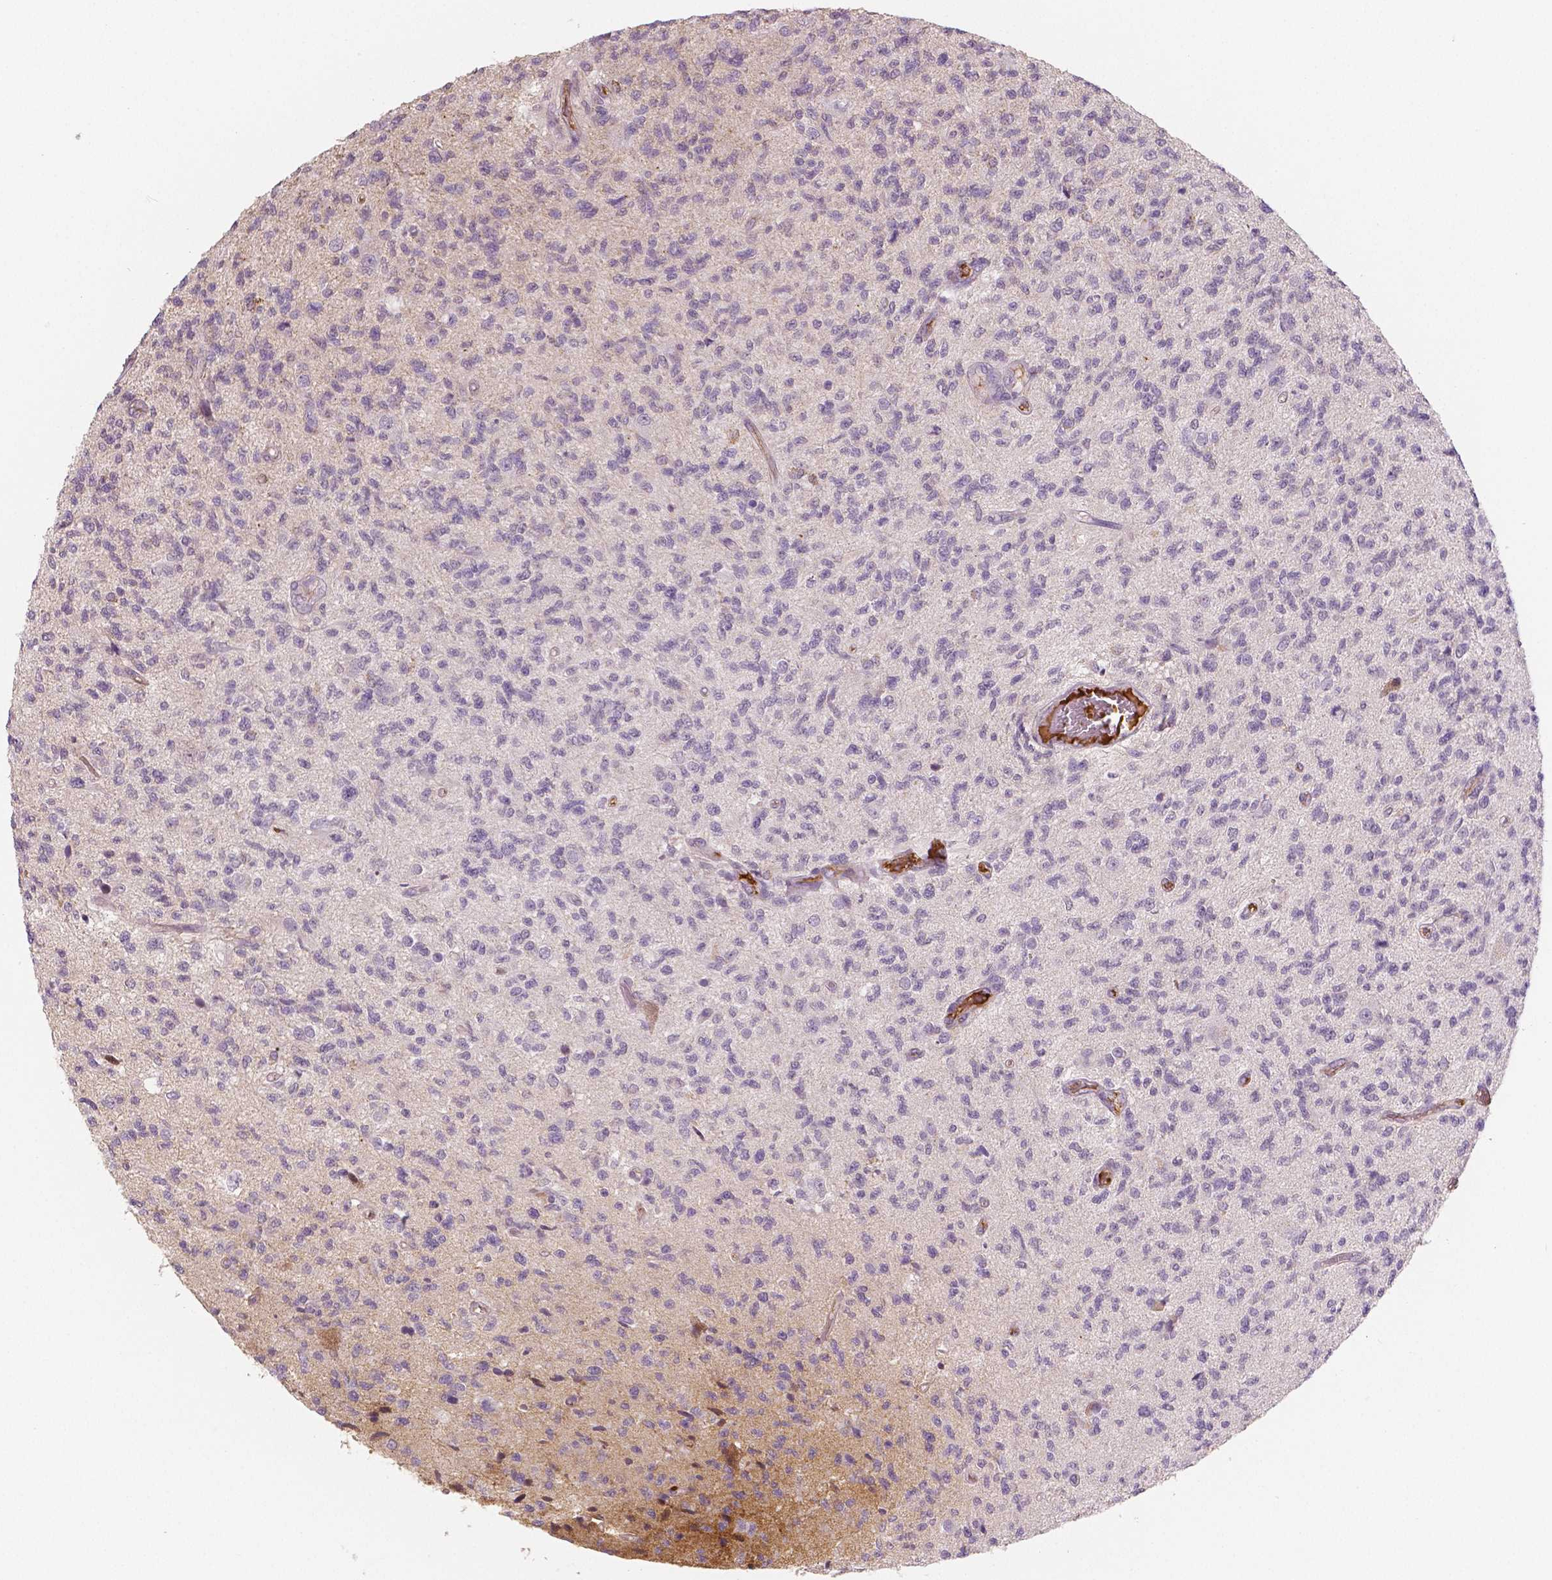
{"staining": {"intensity": "negative", "quantity": "none", "location": "none"}, "tissue": "glioma", "cell_type": "Tumor cells", "image_type": "cancer", "snomed": [{"axis": "morphology", "description": "Glioma, malignant, High grade"}, {"axis": "topography", "description": "Brain"}], "caption": "This is an immunohistochemistry image of glioma. There is no expression in tumor cells.", "gene": "APOA4", "patient": {"sex": "male", "age": 56}}